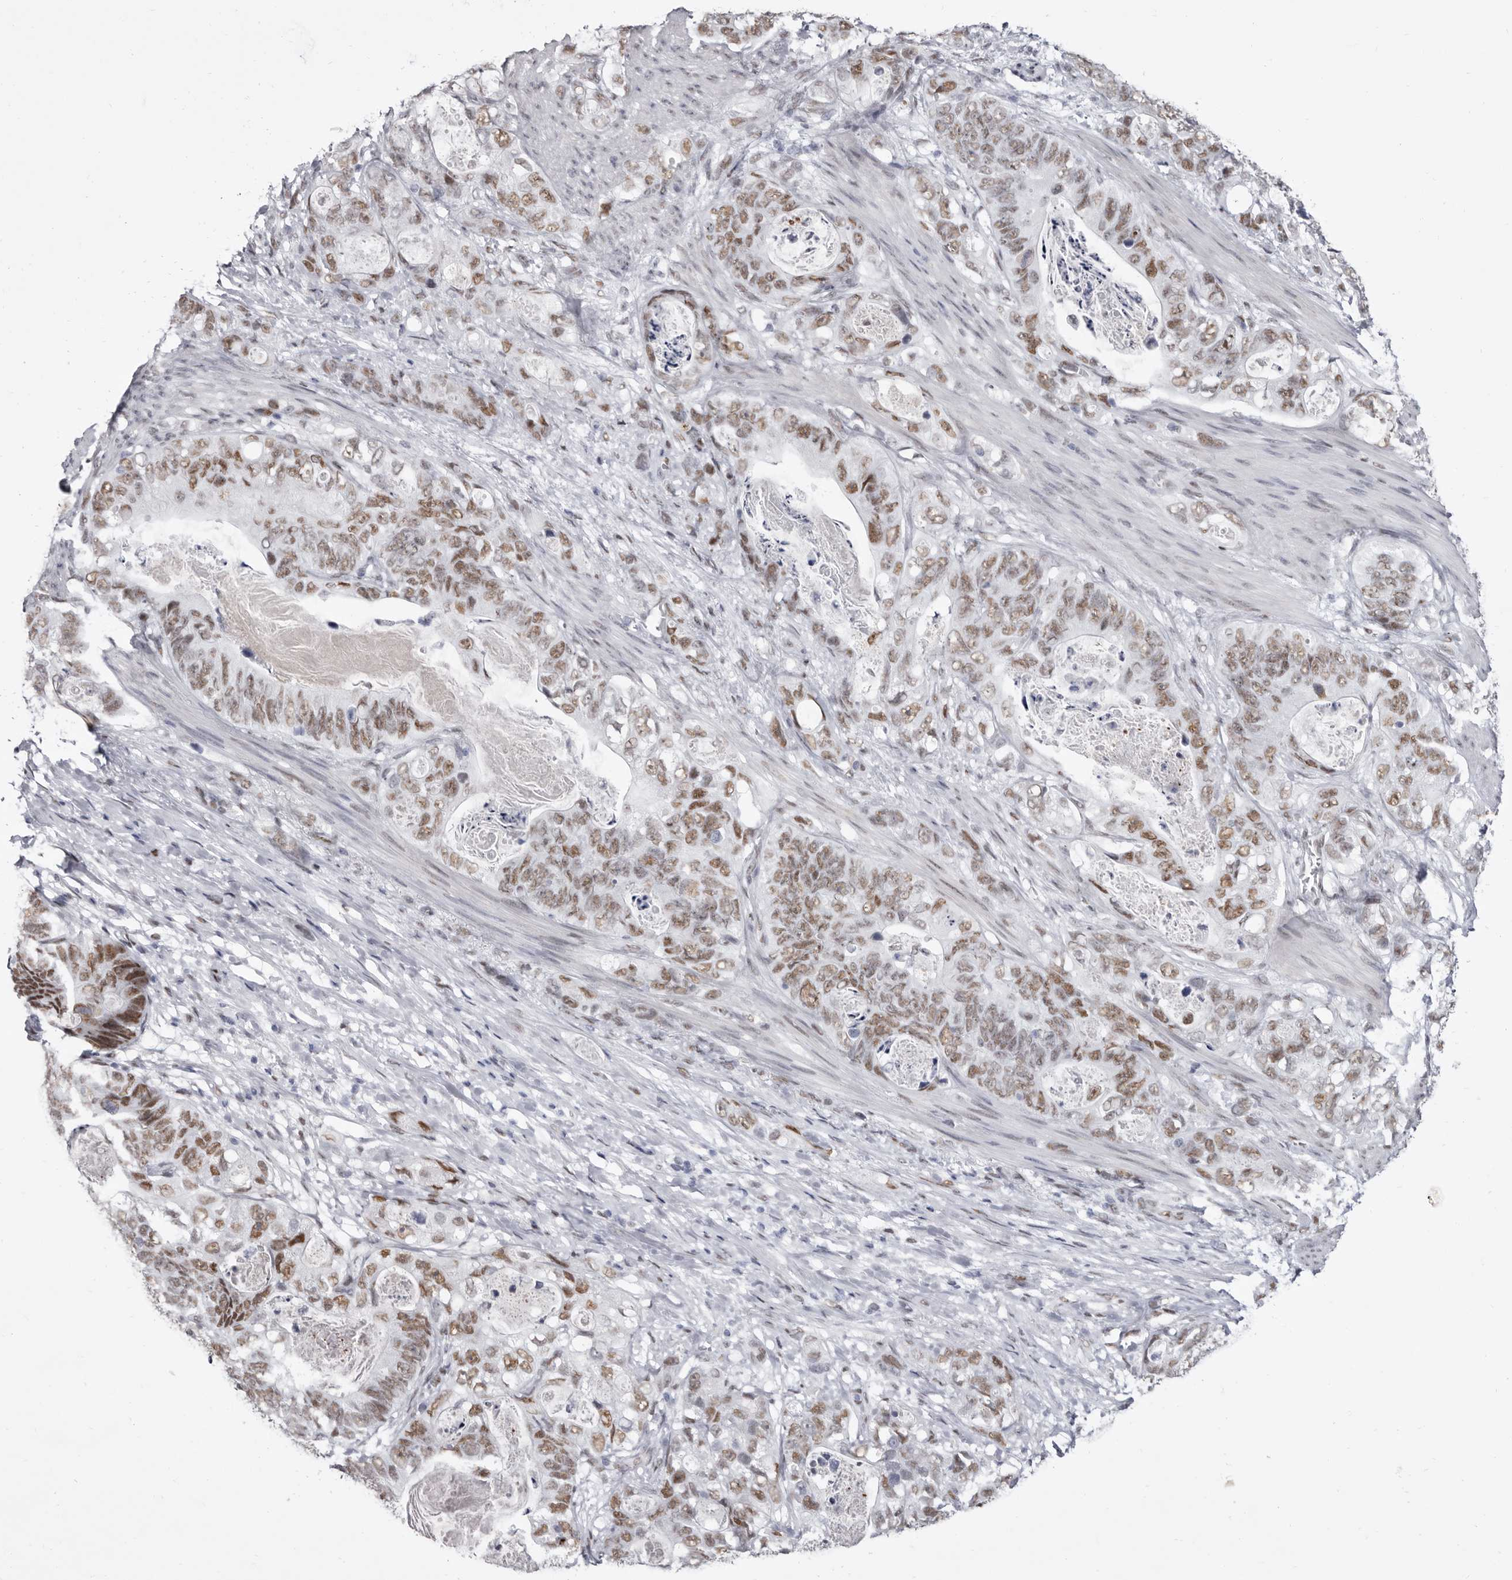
{"staining": {"intensity": "moderate", "quantity": ">75%", "location": "nuclear"}, "tissue": "stomach cancer", "cell_type": "Tumor cells", "image_type": "cancer", "snomed": [{"axis": "morphology", "description": "Normal tissue, NOS"}, {"axis": "morphology", "description": "Adenocarcinoma, NOS"}, {"axis": "topography", "description": "Stomach"}], "caption": "This is an image of immunohistochemistry staining of stomach cancer (adenocarcinoma), which shows moderate staining in the nuclear of tumor cells.", "gene": "ZNF326", "patient": {"sex": "female", "age": 89}}